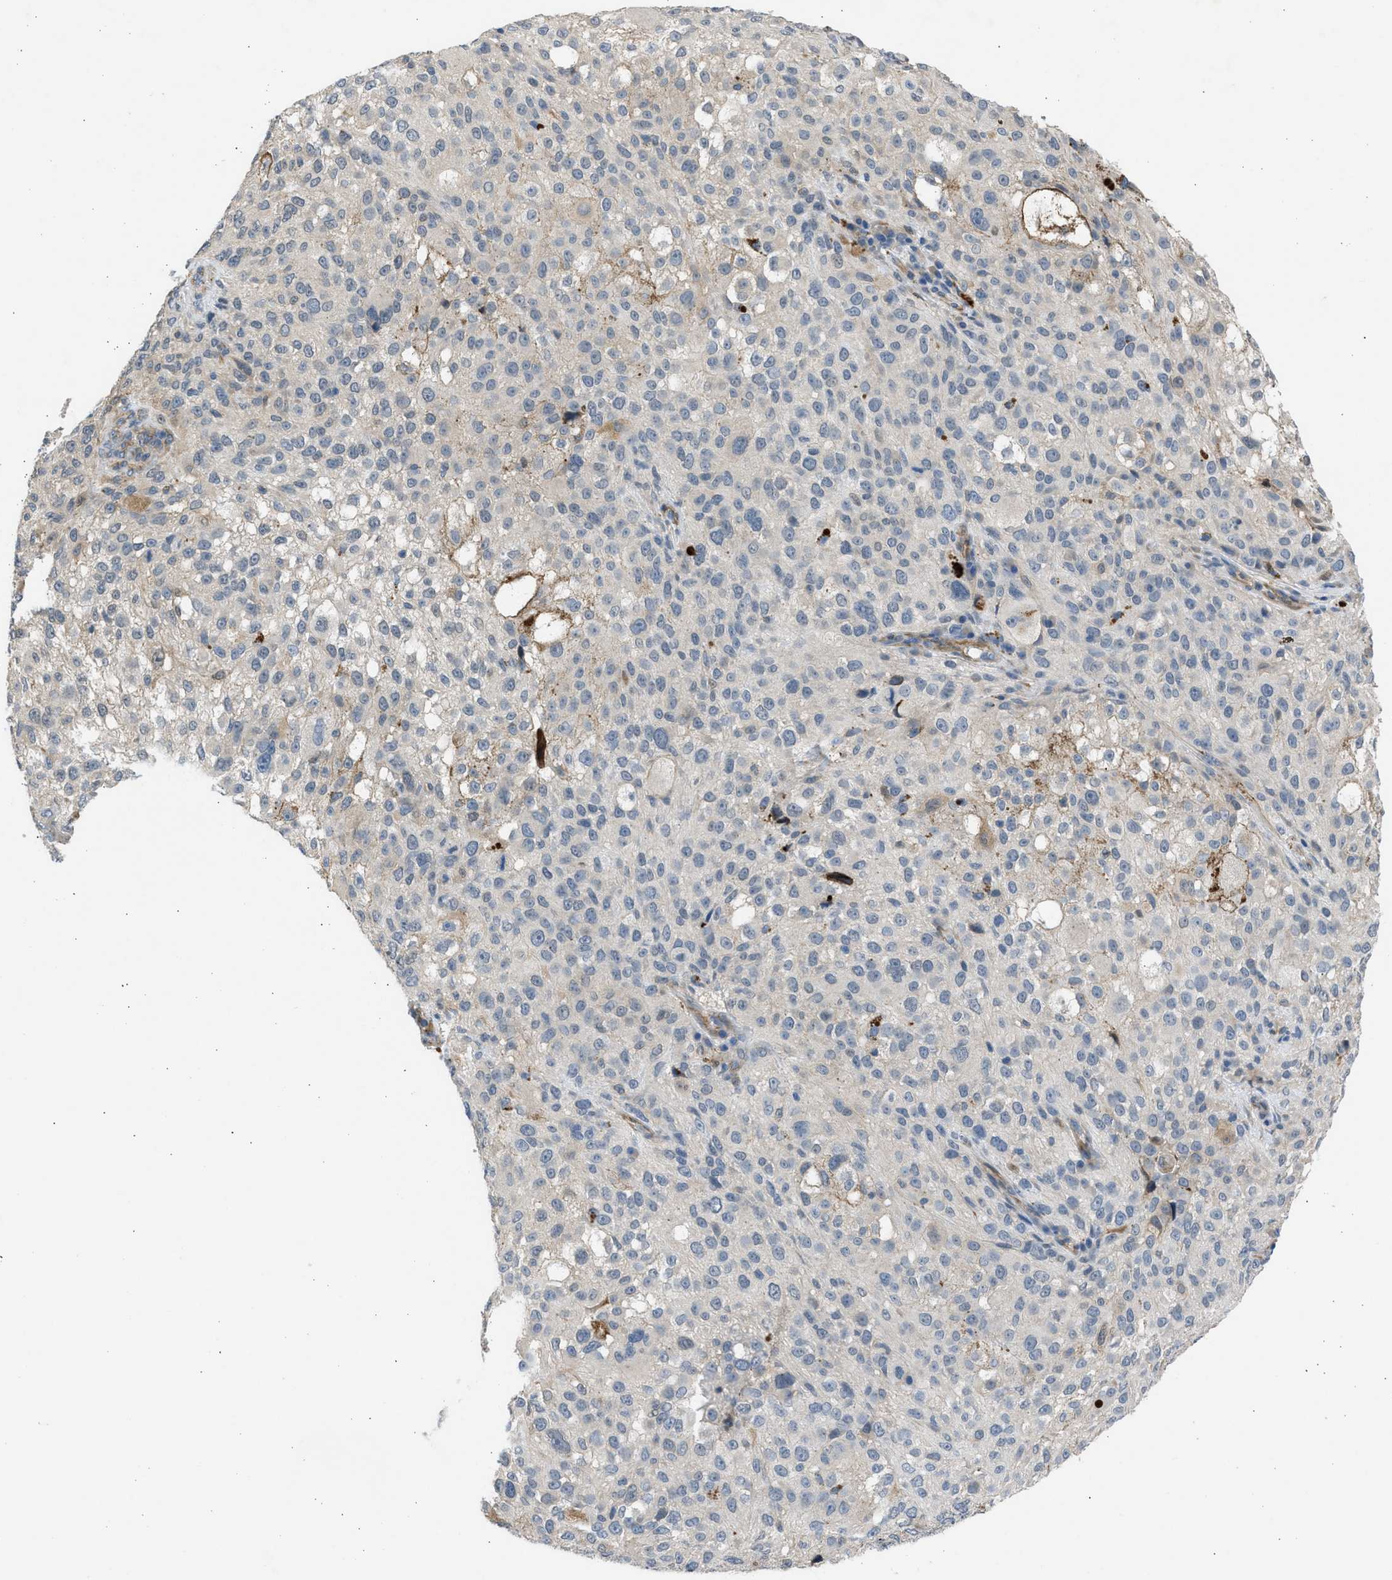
{"staining": {"intensity": "negative", "quantity": "none", "location": "none"}, "tissue": "melanoma", "cell_type": "Tumor cells", "image_type": "cancer", "snomed": [{"axis": "morphology", "description": "Necrosis, NOS"}, {"axis": "morphology", "description": "Malignant melanoma, NOS"}, {"axis": "topography", "description": "Skin"}], "caption": "Immunohistochemistry micrograph of malignant melanoma stained for a protein (brown), which exhibits no staining in tumor cells. (Stains: DAB IHC with hematoxylin counter stain, Microscopy: brightfield microscopy at high magnification).", "gene": "PCNX3", "patient": {"sex": "female", "age": 87}}